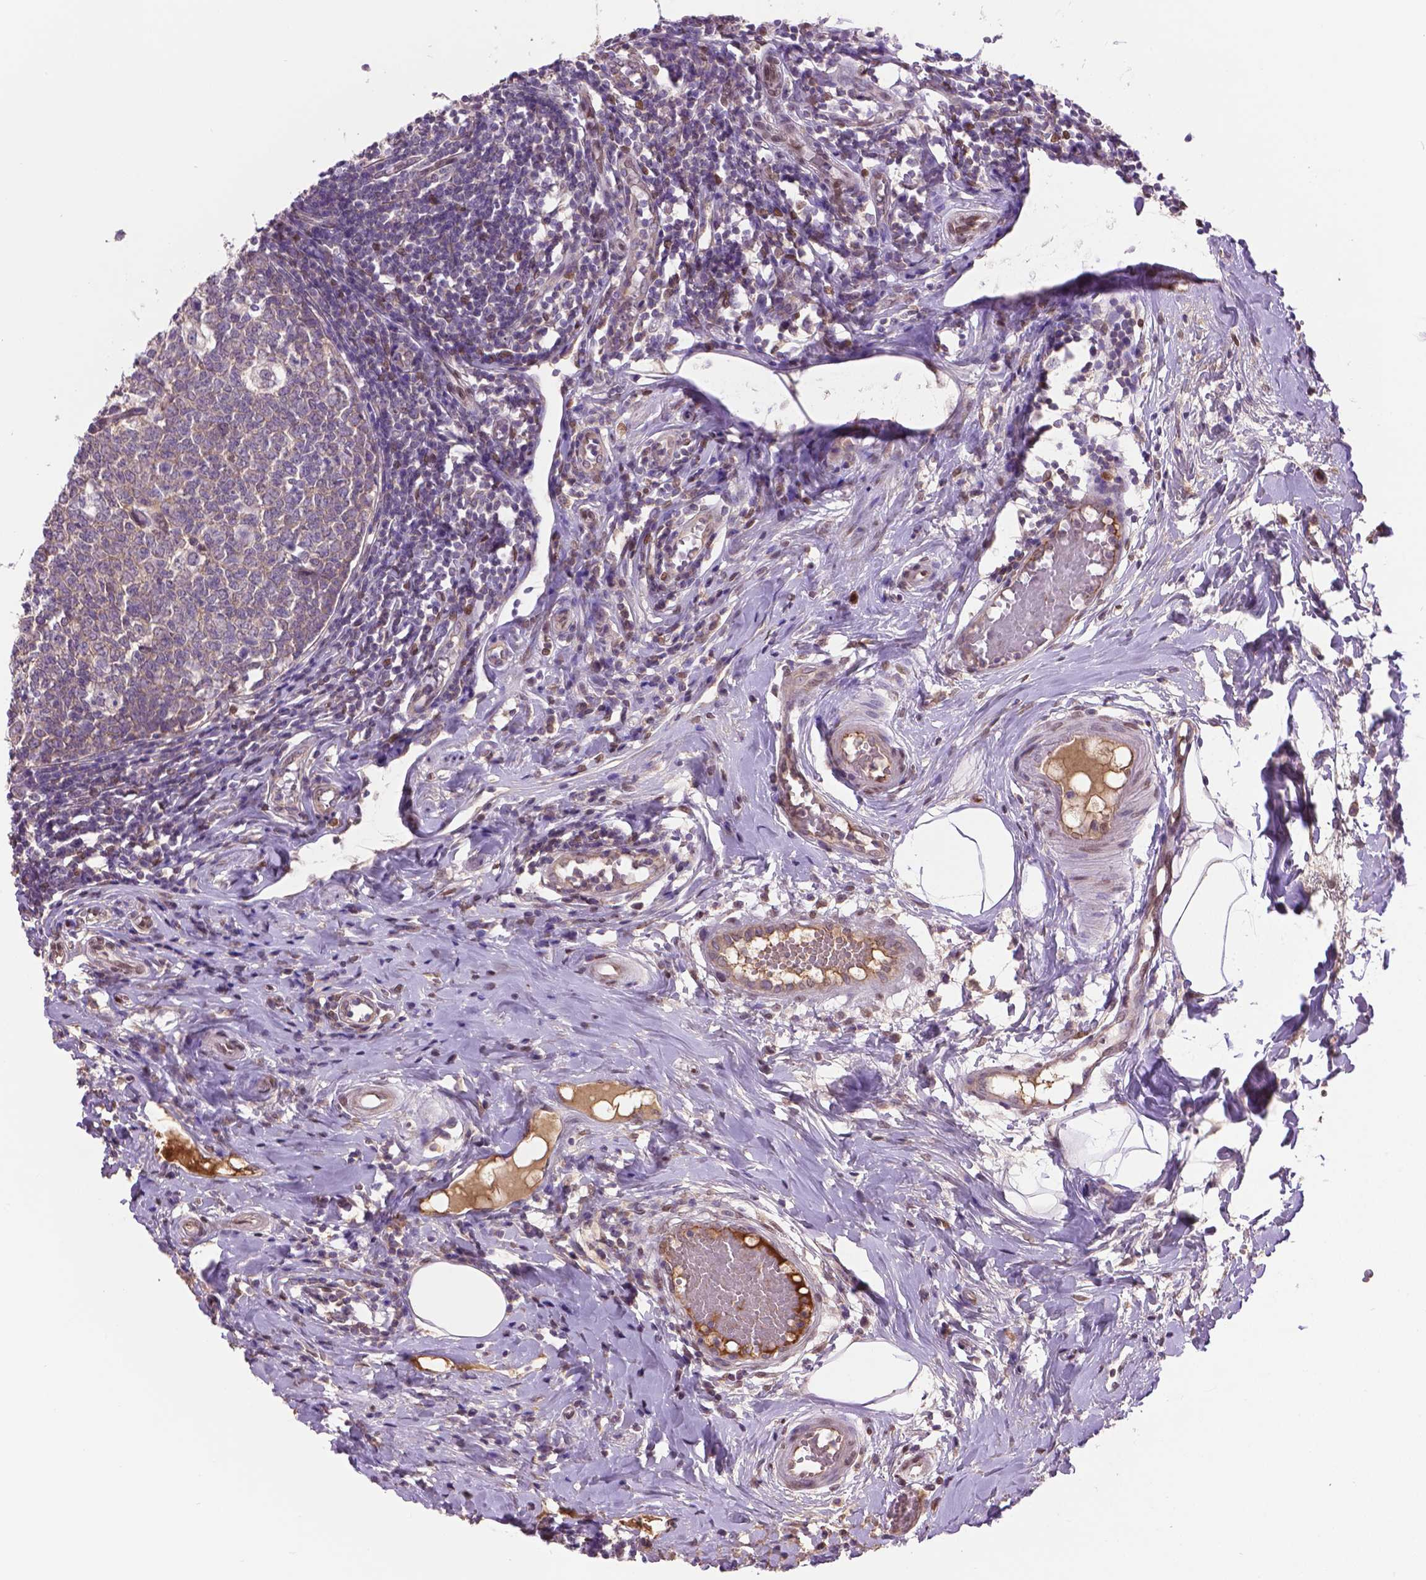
{"staining": {"intensity": "moderate", "quantity": "25%-75%", "location": "cytoplasmic/membranous"}, "tissue": "appendix", "cell_type": "Glandular cells", "image_type": "normal", "snomed": [{"axis": "morphology", "description": "Normal tissue, NOS"}, {"axis": "morphology", "description": "Inflammation, NOS"}, {"axis": "topography", "description": "Appendix"}], "caption": "The image demonstrates staining of unremarkable appendix, revealing moderate cytoplasmic/membranous protein staining (brown color) within glandular cells. The protein is shown in brown color, while the nuclei are stained blue.", "gene": "ENSG00000289700", "patient": {"sex": "male", "age": 16}}